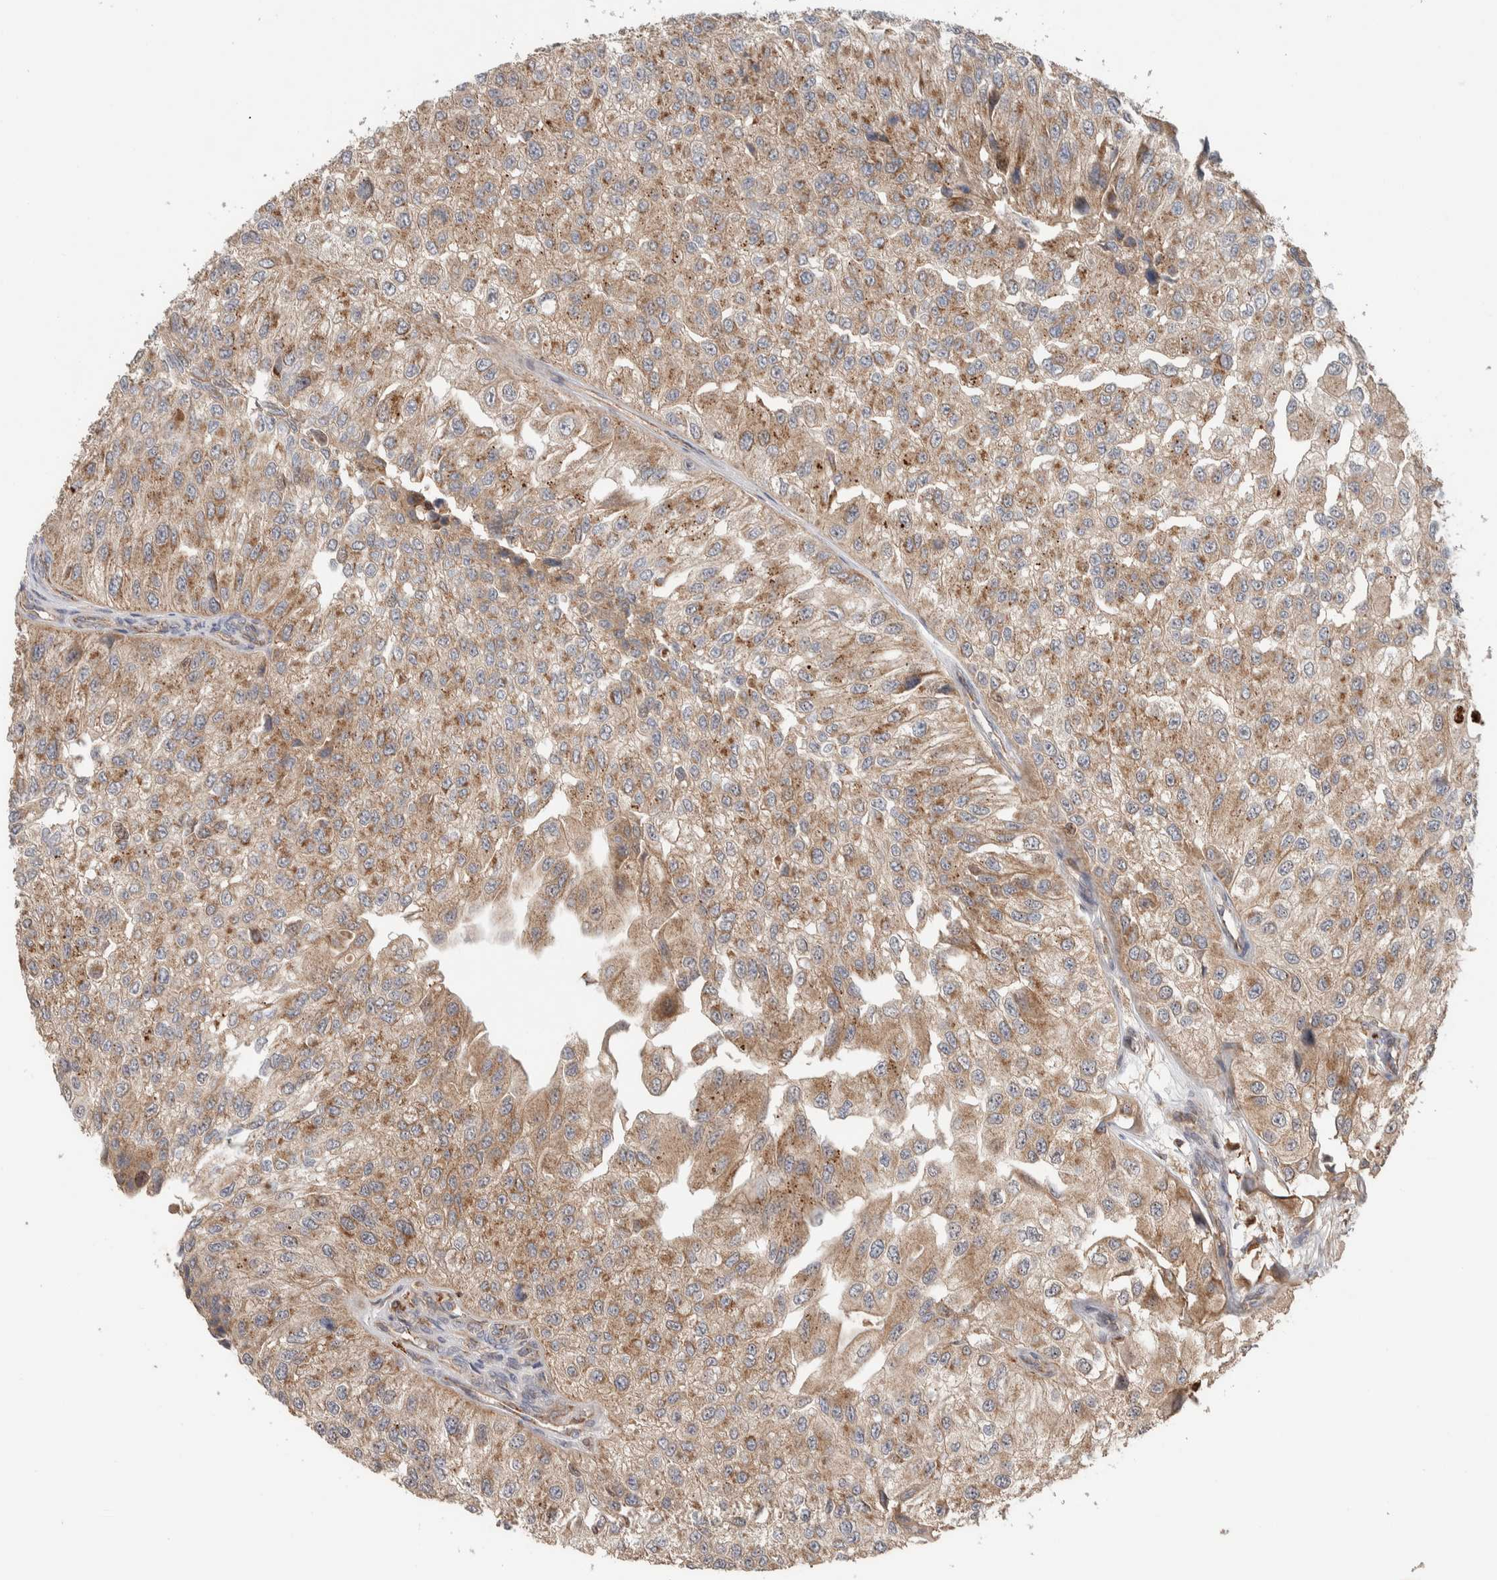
{"staining": {"intensity": "moderate", "quantity": ">75%", "location": "cytoplasmic/membranous"}, "tissue": "urothelial cancer", "cell_type": "Tumor cells", "image_type": "cancer", "snomed": [{"axis": "morphology", "description": "Urothelial carcinoma, High grade"}, {"axis": "topography", "description": "Kidney"}, {"axis": "topography", "description": "Urinary bladder"}], "caption": "About >75% of tumor cells in human high-grade urothelial carcinoma reveal moderate cytoplasmic/membranous protein expression as visualized by brown immunohistochemical staining.", "gene": "VPS53", "patient": {"sex": "male", "age": 77}}